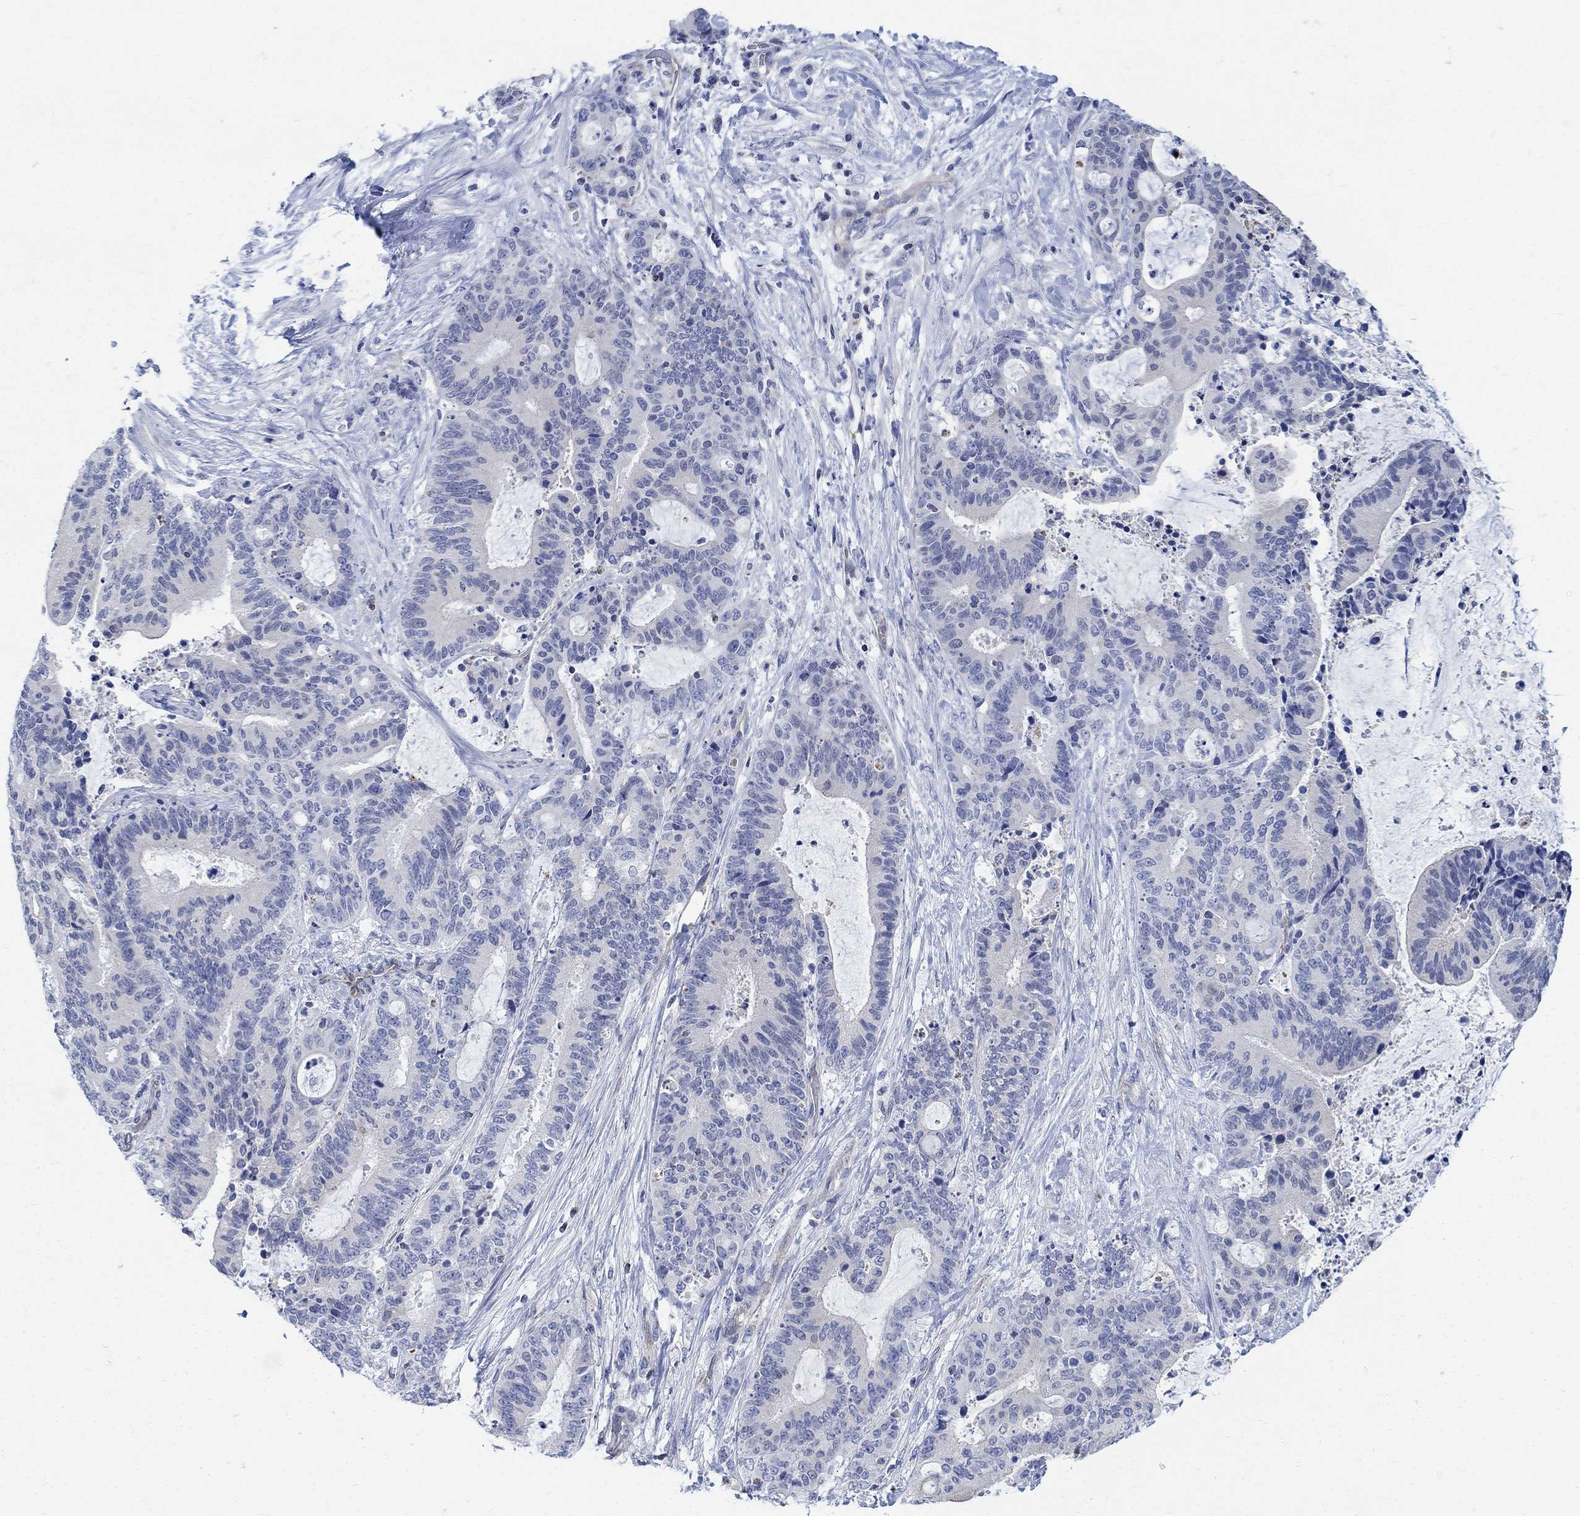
{"staining": {"intensity": "negative", "quantity": "none", "location": "none"}, "tissue": "liver cancer", "cell_type": "Tumor cells", "image_type": "cancer", "snomed": [{"axis": "morphology", "description": "Cholangiocarcinoma"}, {"axis": "topography", "description": "Liver"}], "caption": "The immunohistochemistry (IHC) image has no significant staining in tumor cells of liver cholangiocarcinoma tissue.", "gene": "PHF21B", "patient": {"sex": "female", "age": 73}}